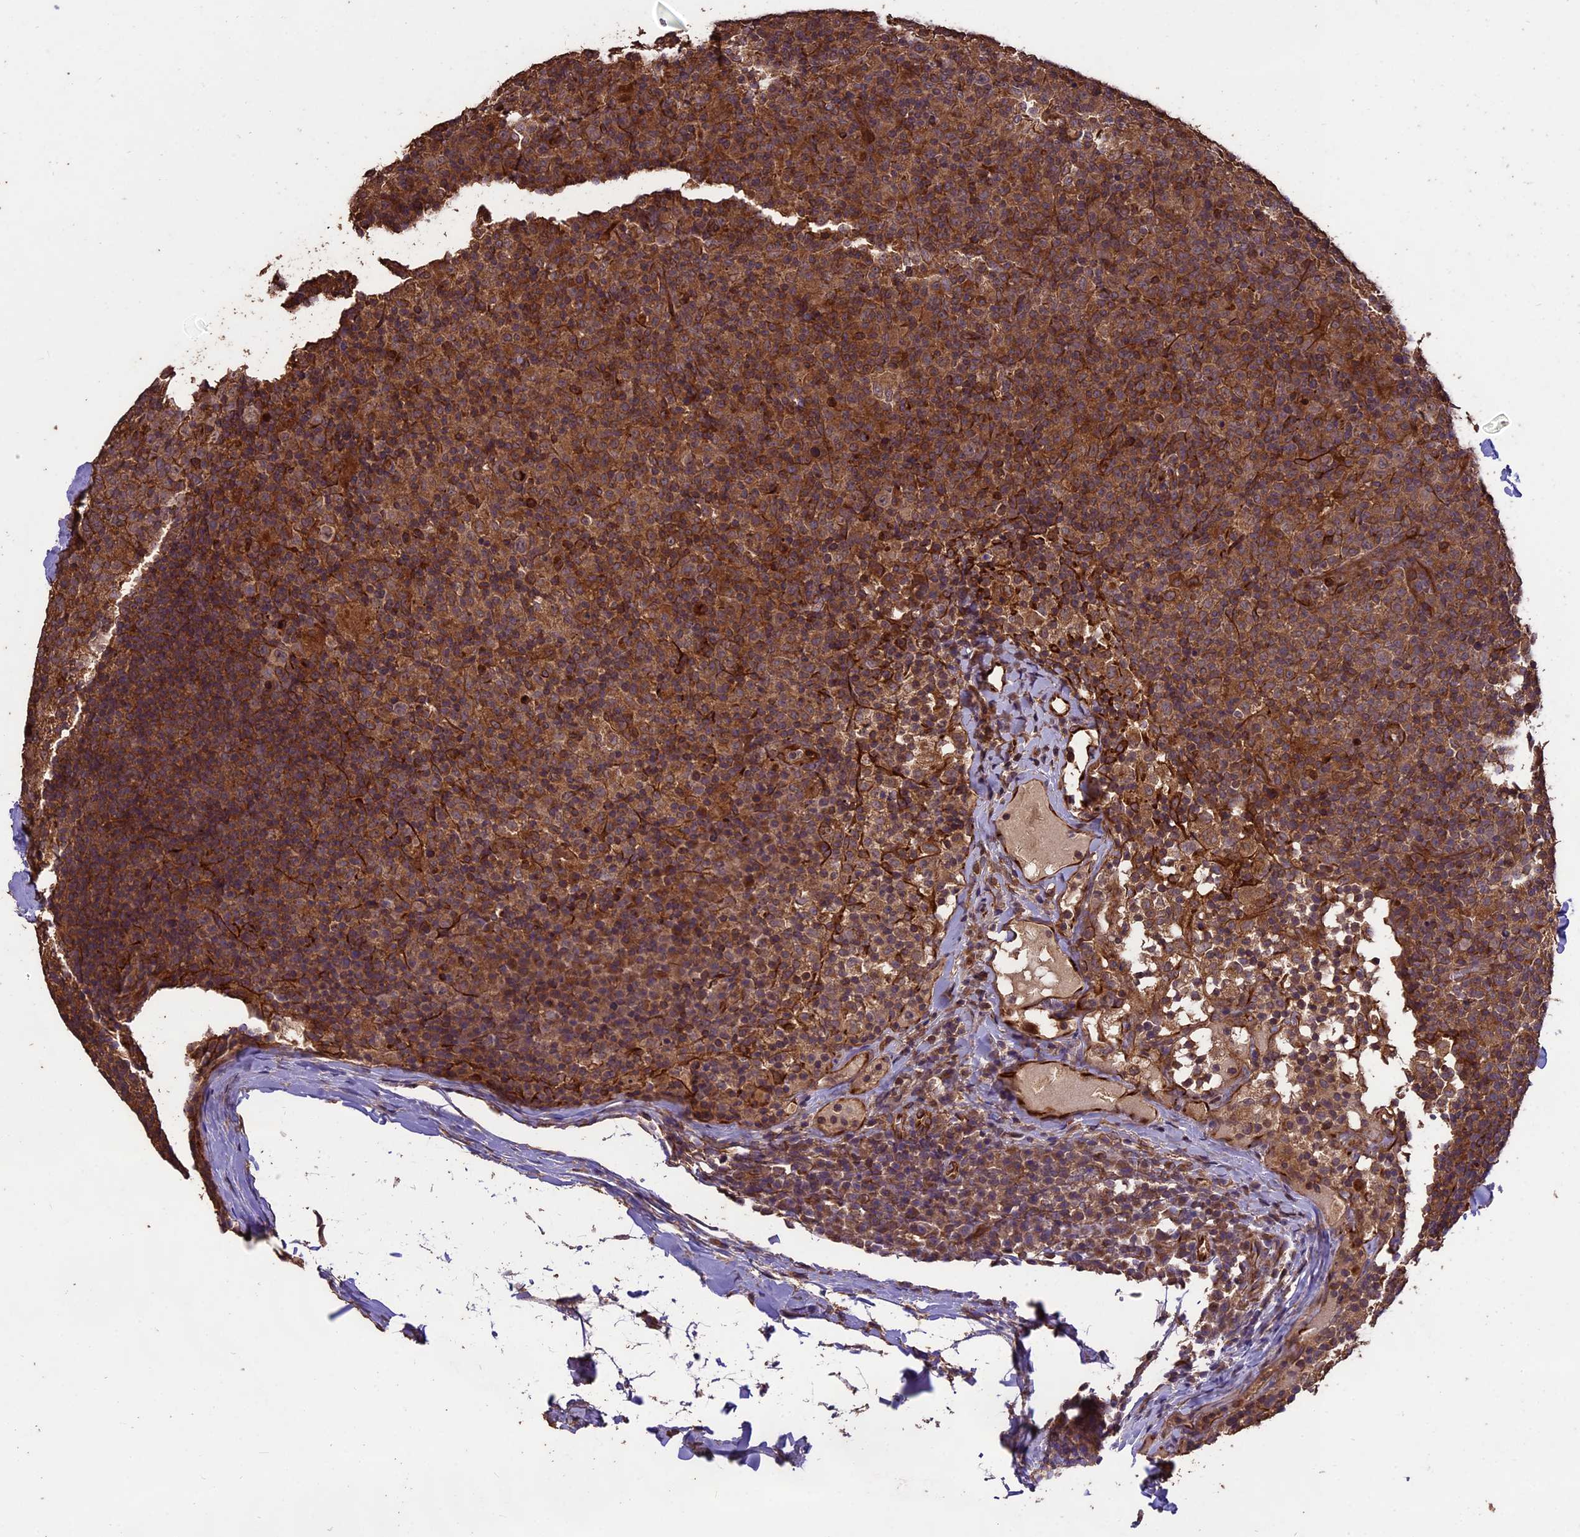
{"staining": {"intensity": "moderate", "quantity": ">75%", "location": "cytoplasmic/membranous"}, "tissue": "lymph node", "cell_type": "Germinal center cells", "image_type": "normal", "snomed": [{"axis": "morphology", "description": "Normal tissue, NOS"}, {"axis": "morphology", "description": "Inflammation, NOS"}, {"axis": "topography", "description": "Lymph node"}], "caption": "The micrograph displays immunohistochemical staining of benign lymph node. There is moderate cytoplasmic/membranous expression is identified in about >75% of germinal center cells. (brown staining indicates protein expression, while blue staining denotes nuclei).", "gene": "TTLL10", "patient": {"sex": "male", "age": 55}}